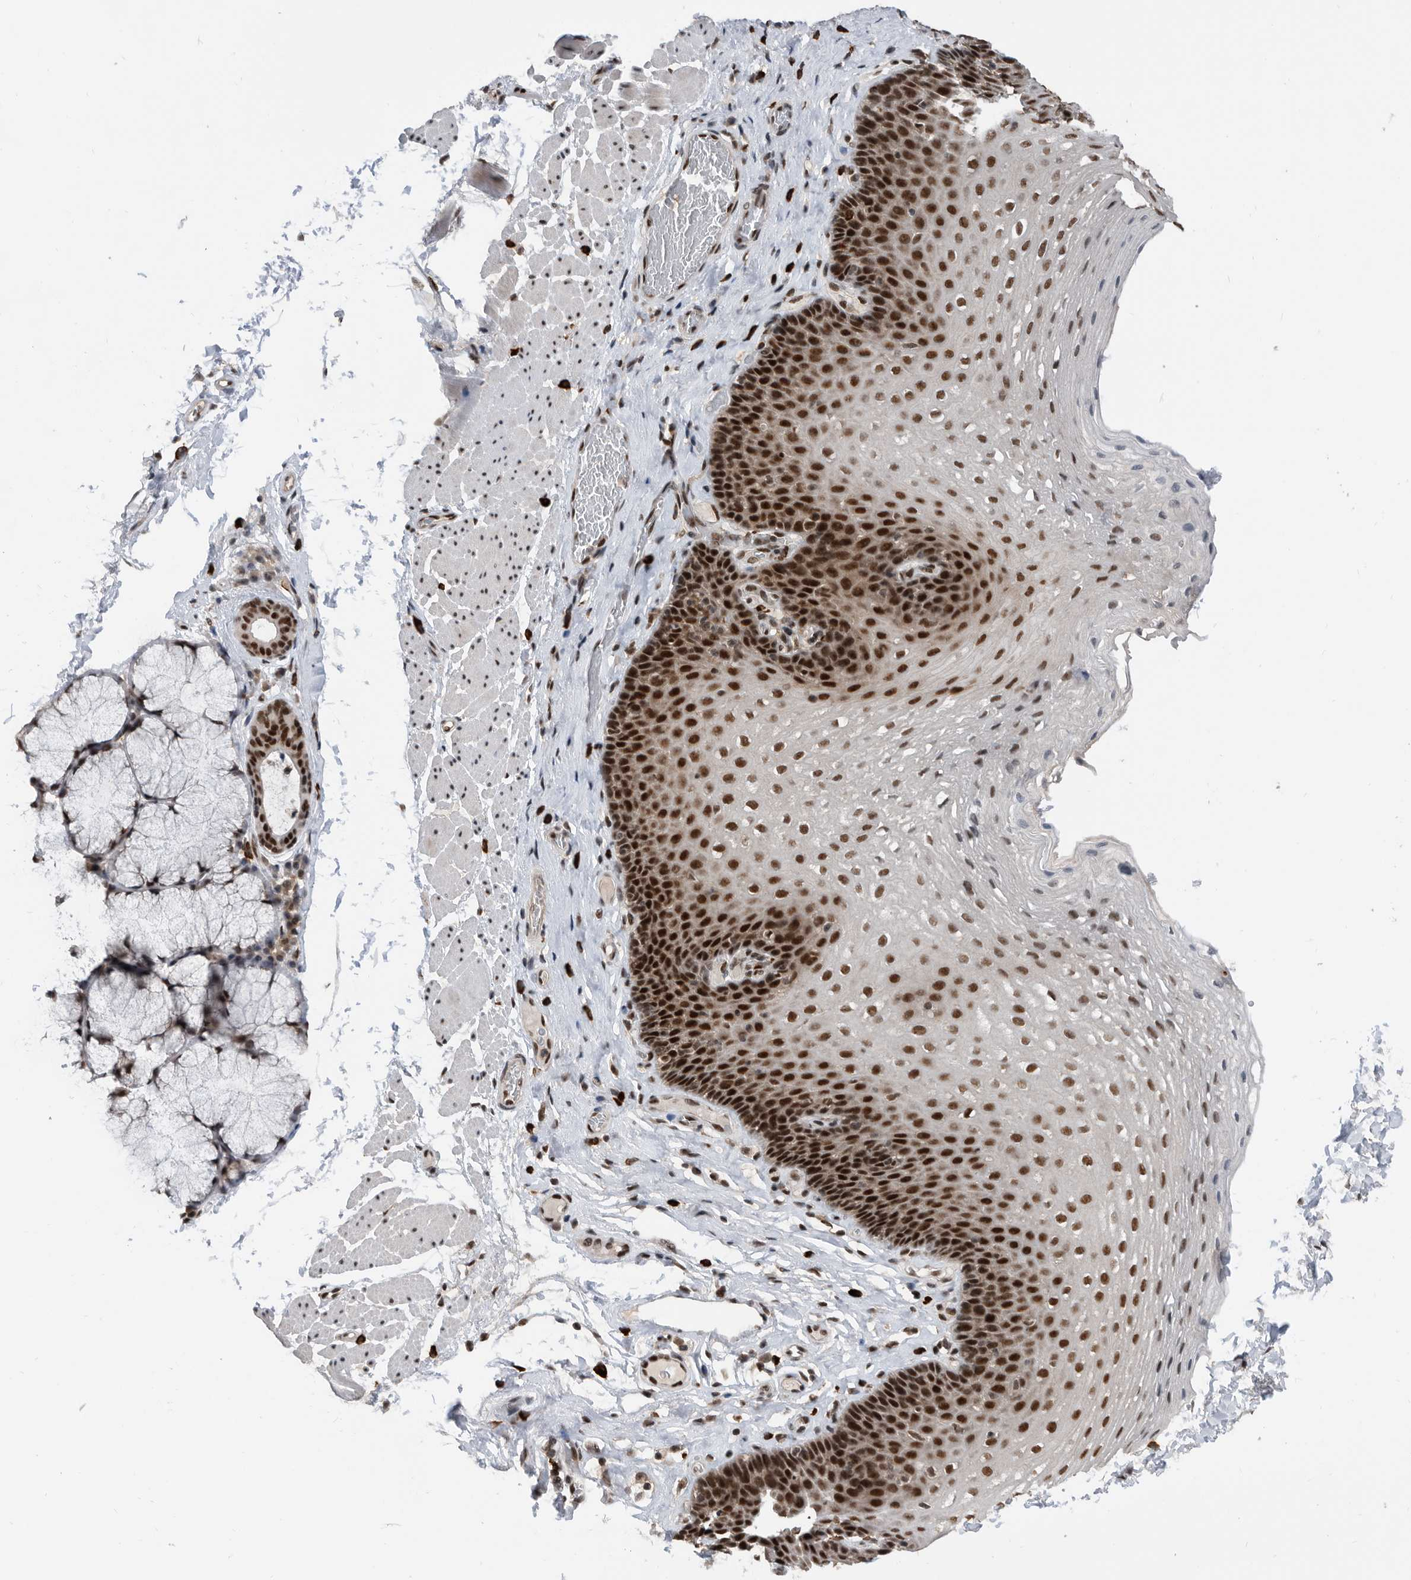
{"staining": {"intensity": "strong", "quantity": ">75%", "location": "nuclear"}, "tissue": "esophagus", "cell_type": "Squamous epithelial cells", "image_type": "normal", "snomed": [{"axis": "morphology", "description": "Normal tissue, NOS"}, {"axis": "topography", "description": "Esophagus"}], "caption": "Esophagus stained for a protein (brown) demonstrates strong nuclear positive expression in approximately >75% of squamous epithelial cells.", "gene": "ZNF260", "patient": {"sex": "female", "age": 66}}